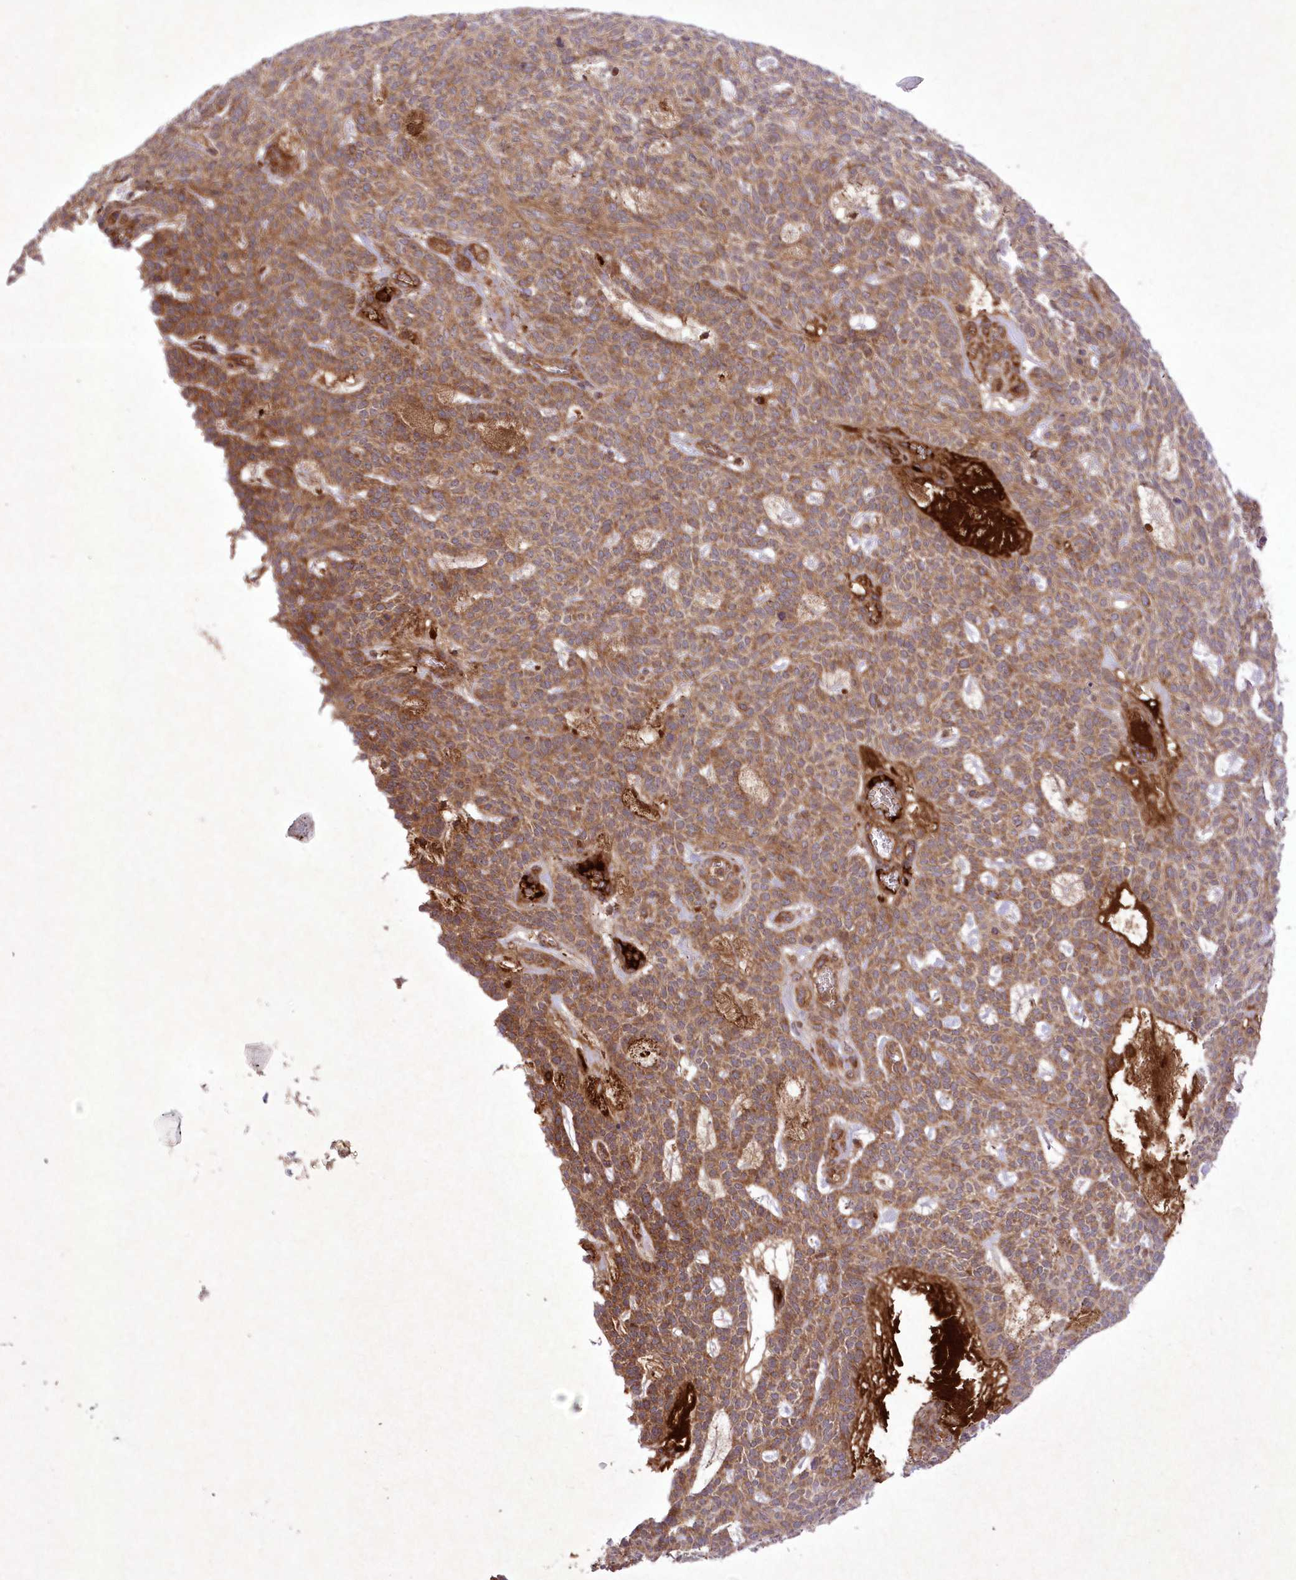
{"staining": {"intensity": "moderate", "quantity": ">75%", "location": "cytoplasmic/membranous"}, "tissue": "skin cancer", "cell_type": "Tumor cells", "image_type": "cancer", "snomed": [{"axis": "morphology", "description": "Squamous cell carcinoma, NOS"}, {"axis": "topography", "description": "Skin"}], "caption": "Brown immunohistochemical staining in human squamous cell carcinoma (skin) demonstrates moderate cytoplasmic/membranous positivity in about >75% of tumor cells. Using DAB (3,3'-diaminobenzidine) (brown) and hematoxylin (blue) stains, captured at high magnification using brightfield microscopy.", "gene": "APOM", "patient": {"sex": "female", "age": 90}}